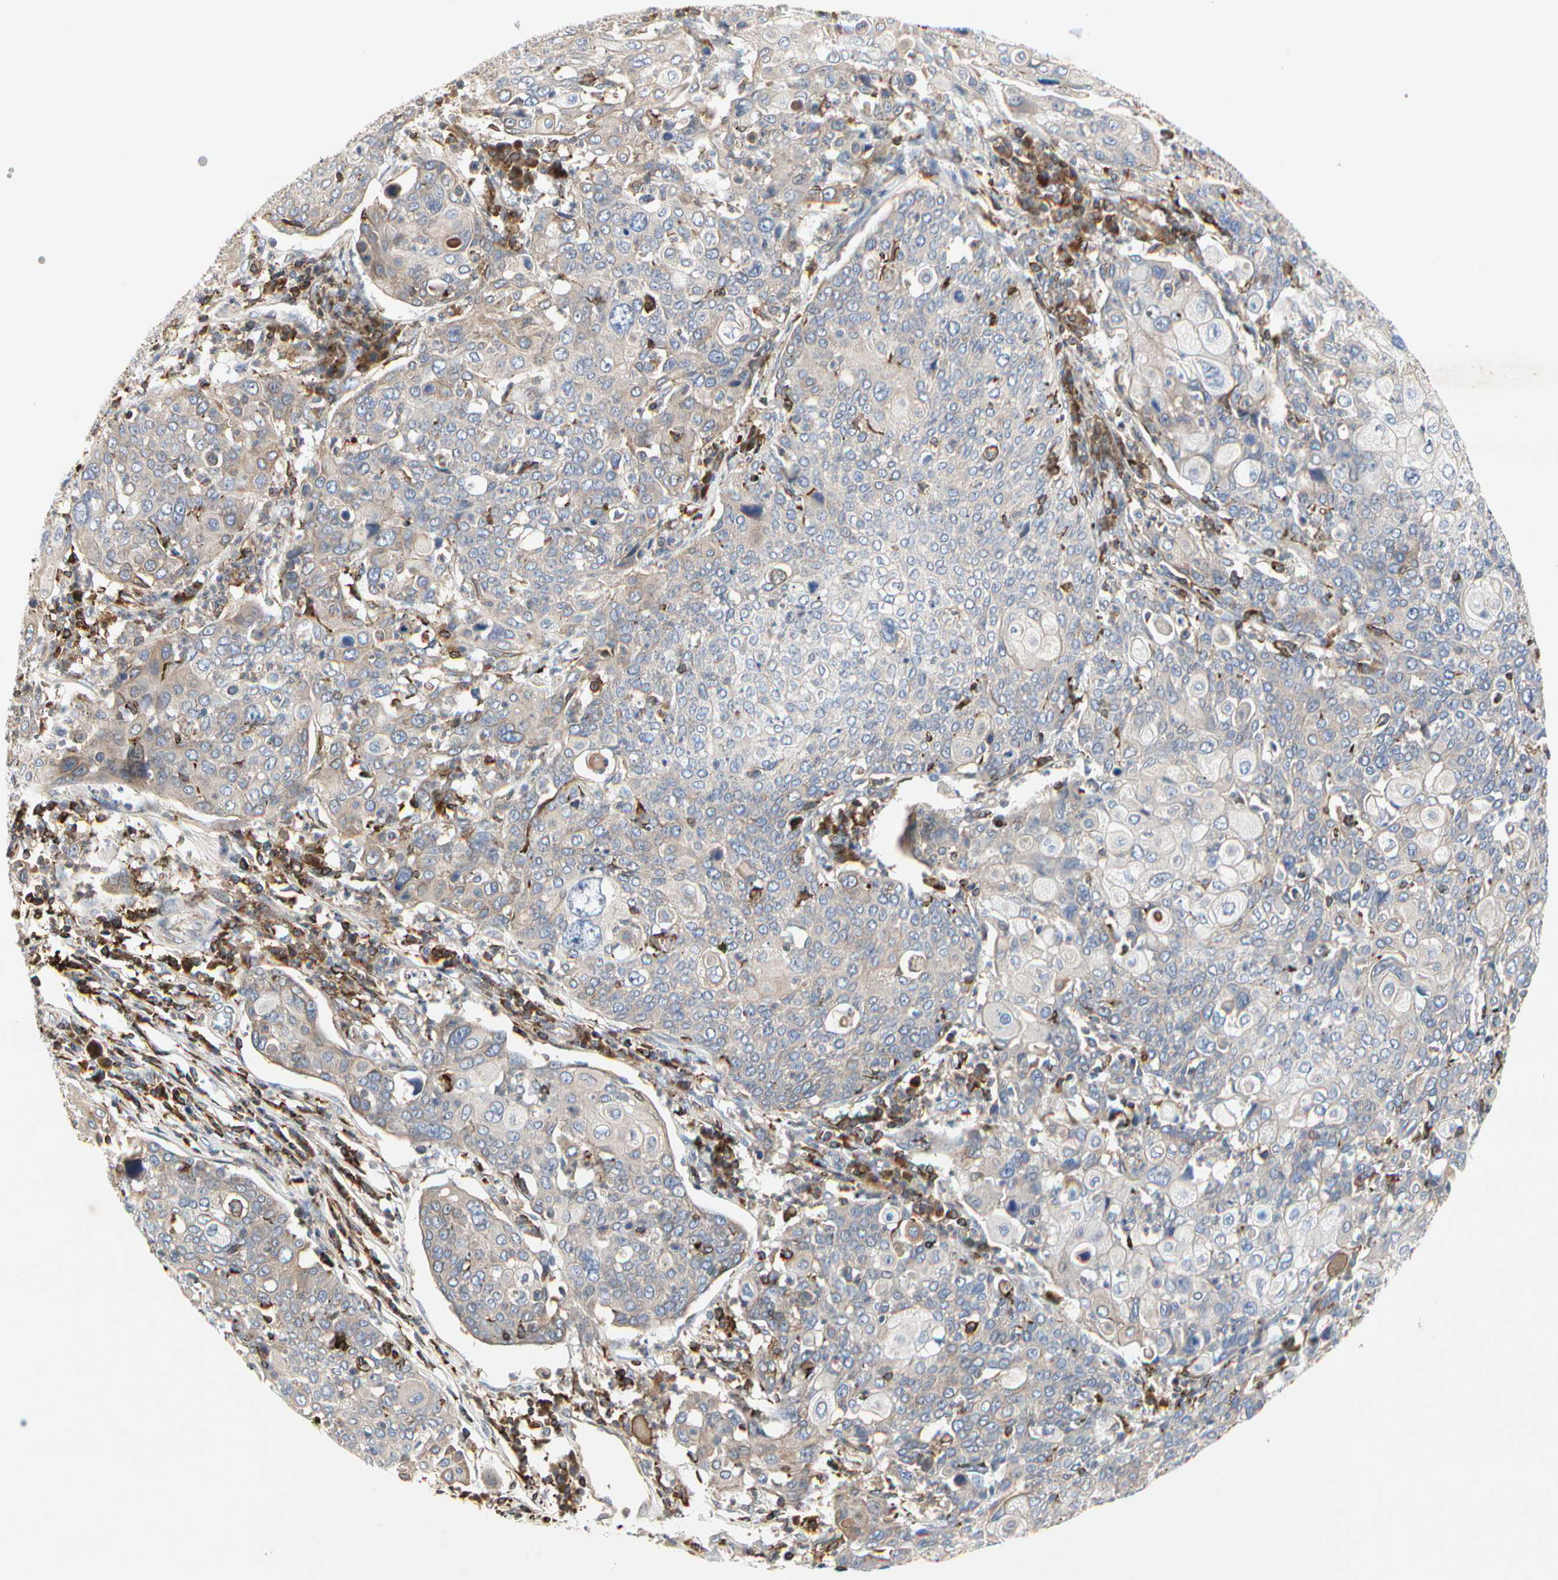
{"staining": {"intensity": "weak", "quantity": "25%-75%", "location": "cytoplasmic/membranous"}, "tissue": "cervical cancer", "cell_type": "Tumor cells", "image_type": "cancer", "snomed": [{"axis": "morphology", "description": "Squamous cell carcinoma, NOS"}, {"axis": "topography", "description": "Cervix"}], "caption": "Cervical squamous cell carcinoma stained with a protein marker displays weak staining in tumor cells.", "gene": "NAPG", "patient": {"sex": "female", "age": 40}}